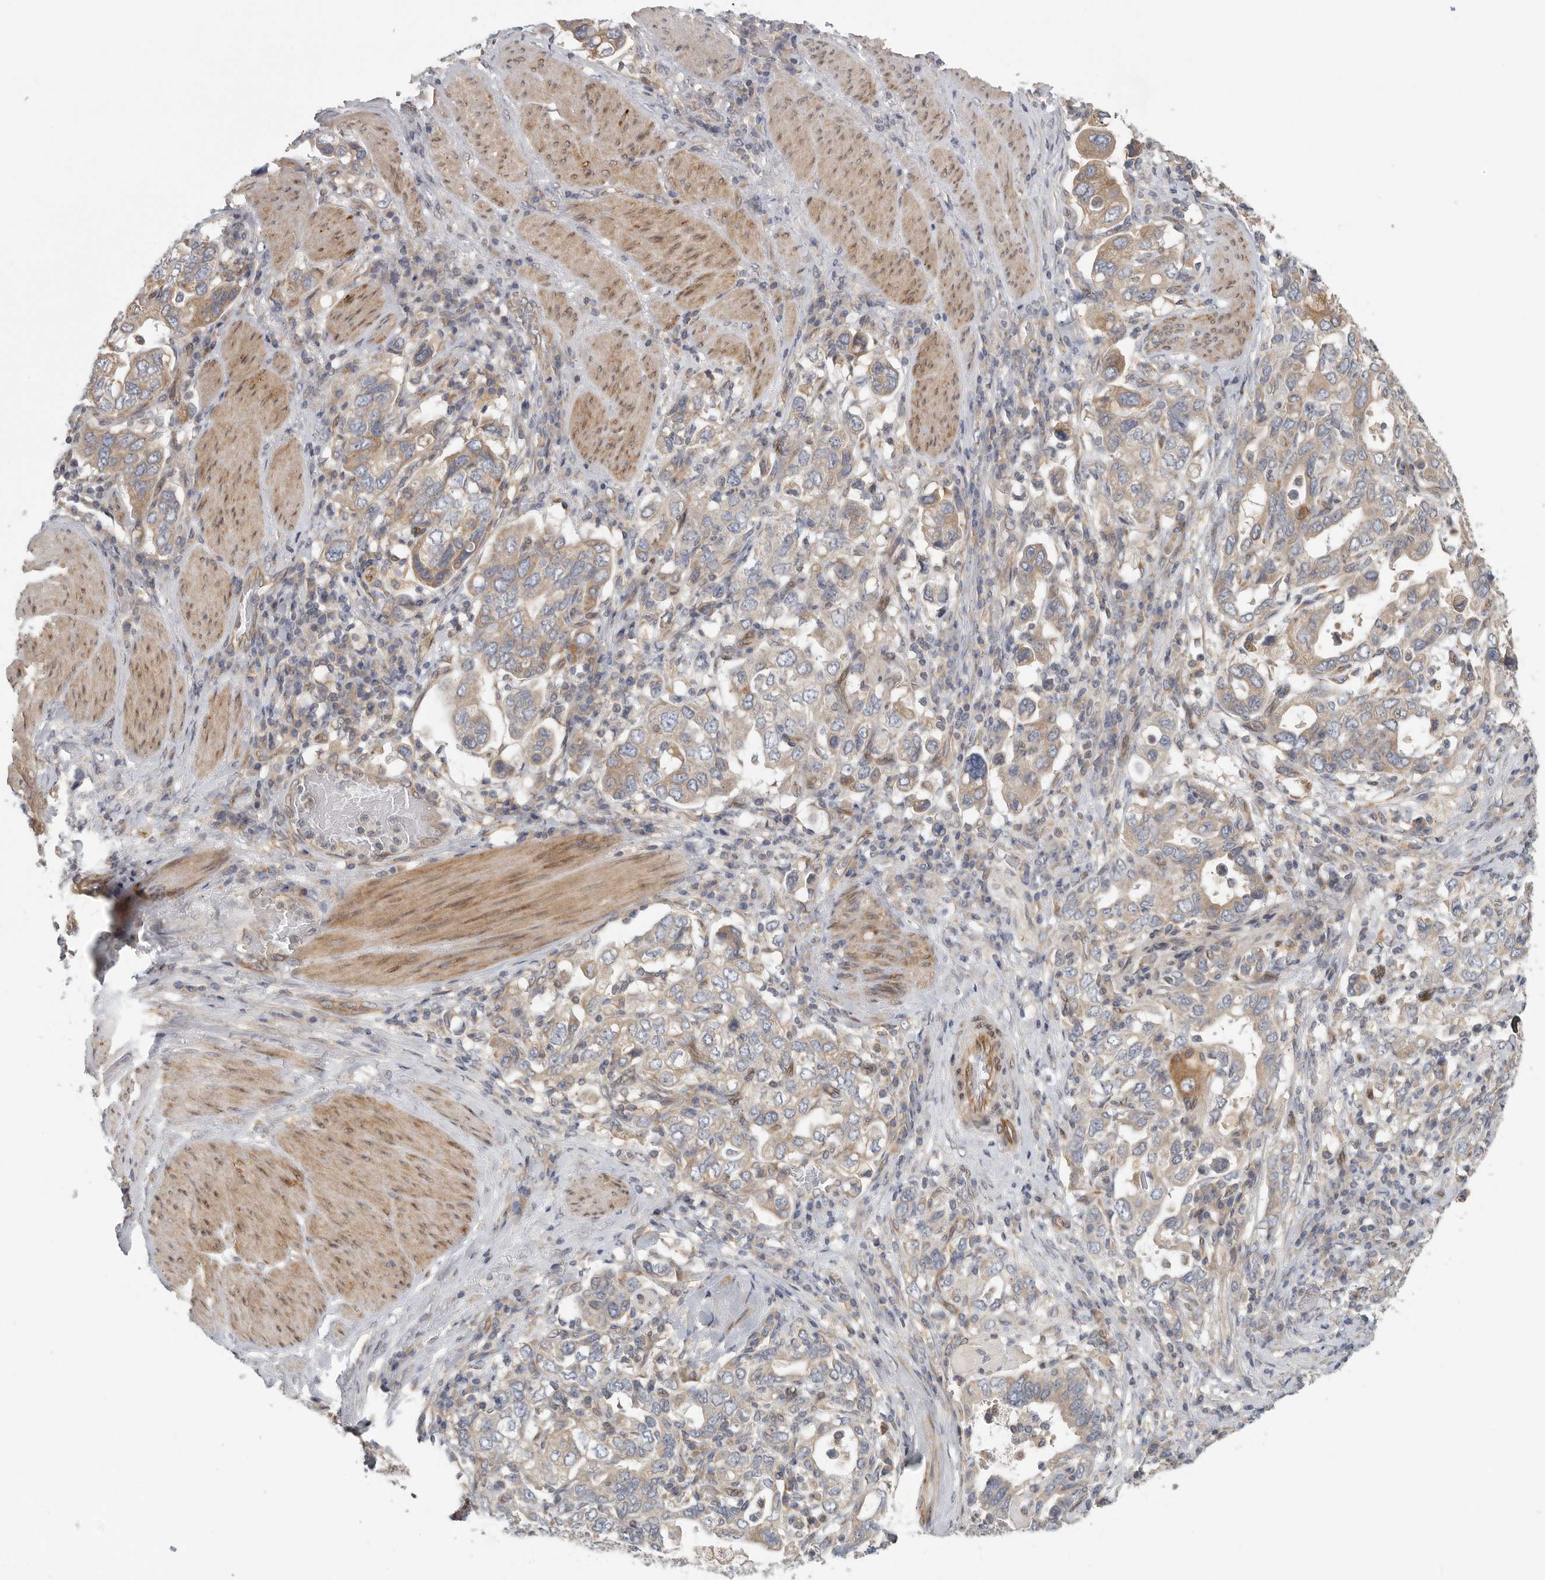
{"staining": {"intensity": "moderate", "quantity": "25%-75%", "location": "cytoplasmic/membranous"}, "tissue": "stomach cancer", "cell_type": "Tumor cells", "image_type": "cancer", "snomed": [{"axis": "morphology", "description": "Adenocarcinoma, NOS"}, {"axis": "topography", "description": "Stomach, upper"}], "caption": "Tumor cells reveal medium levels of moderate cytoplasmic/membranous positivity in approximately 25%-75% of cells in human adenocarcinoma (stomach).", "gene": "BCAP29", "patient": {"sex": "male", "age": 62}}